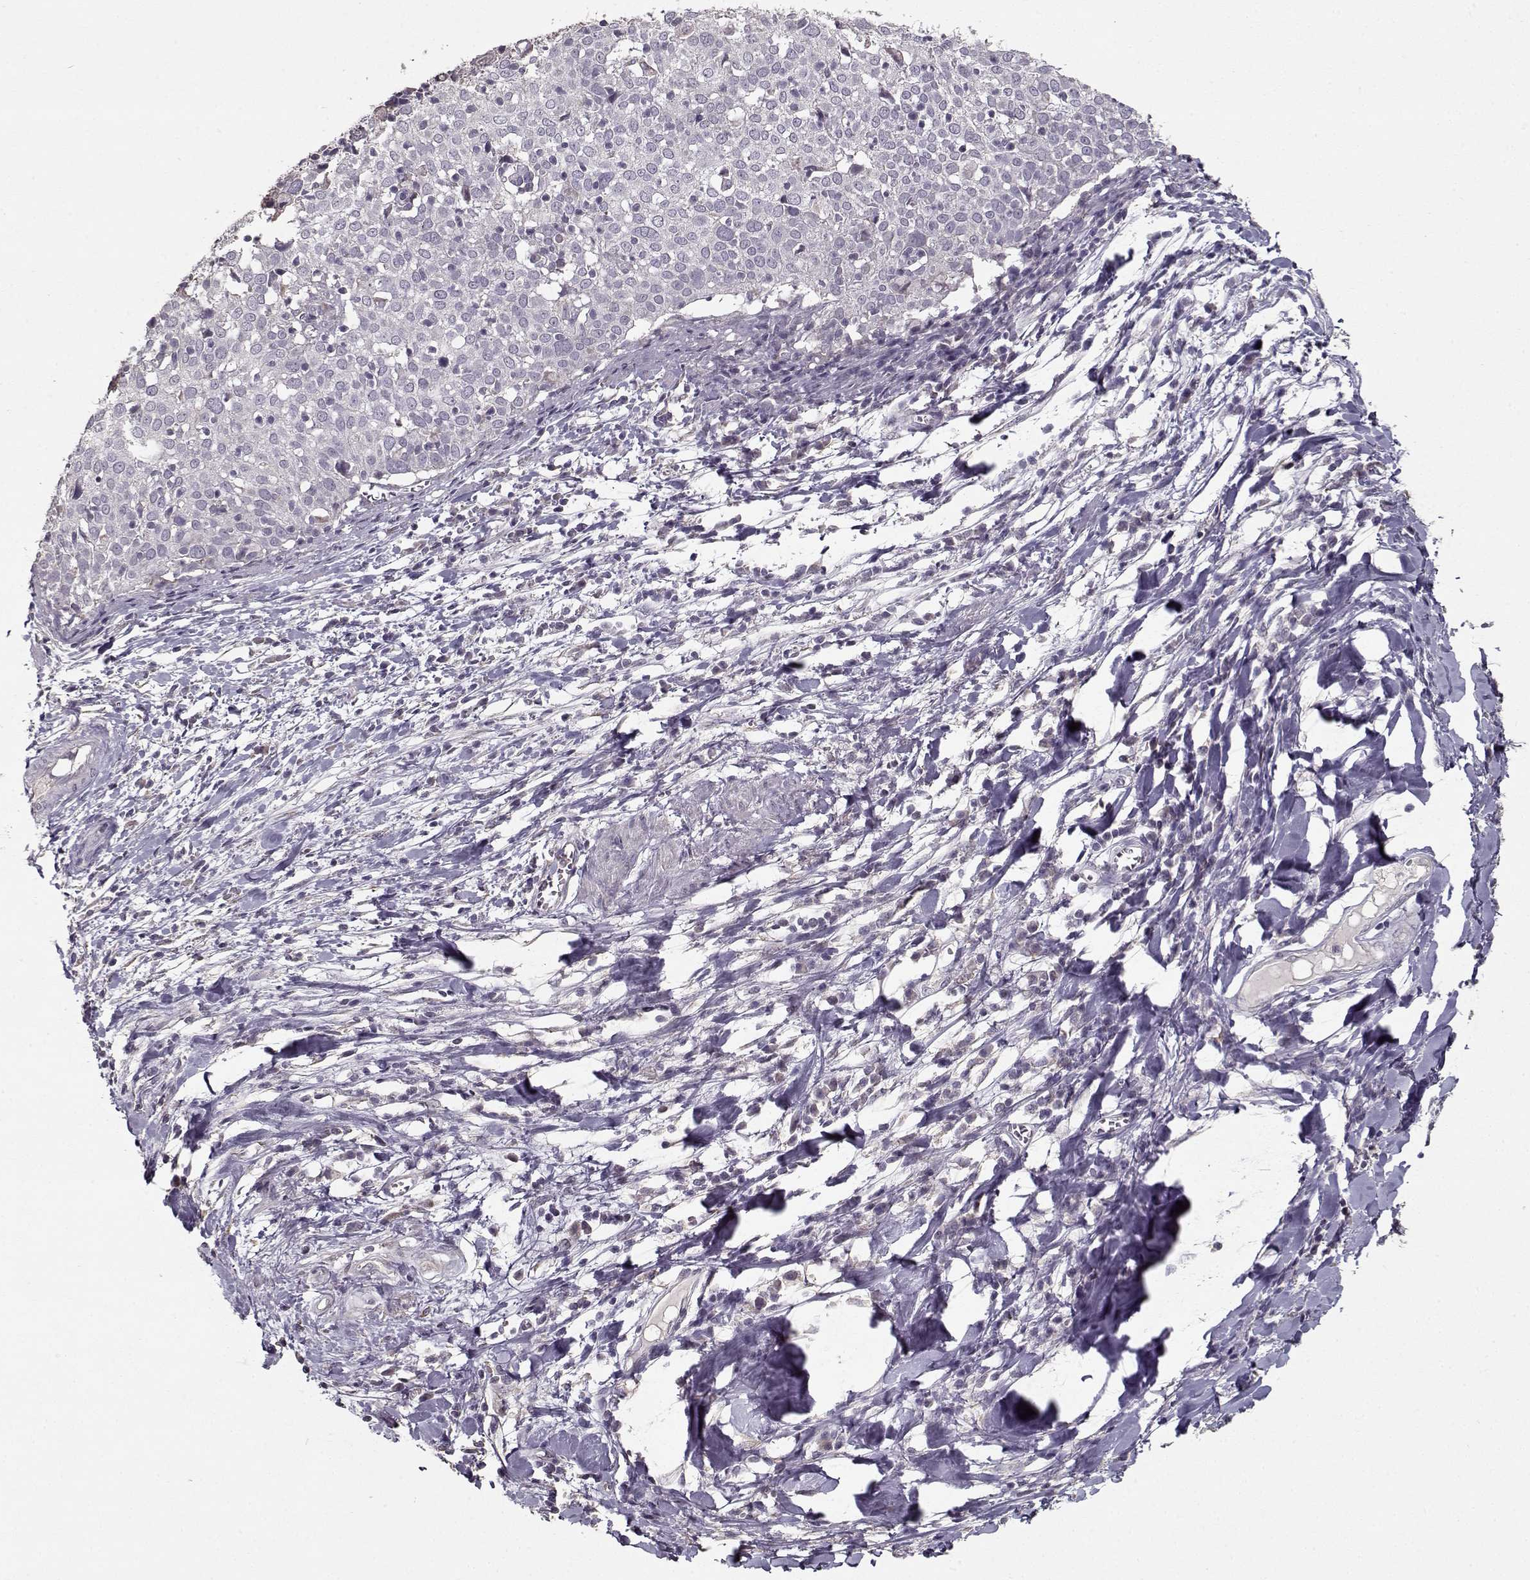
{"staining": {"intensity": "negative", "quantity": "none", "location": "none"}, "tissue": "cervical cancer", "cell_type": "Tumor cells", "image_type": "cancer", "snomed": [{"axis": "morphology", "description": "Squamous cell carcinoma, NOS"}, {"axis": "topography", "description": "Cervix"}], "caption": "Photomicrograph shows no protein staining in tumor cells of squamous cell carcinoma (cervical) tissue.", "gene": "LAMA2", "patient": {"sex": "female", "age": 39}}